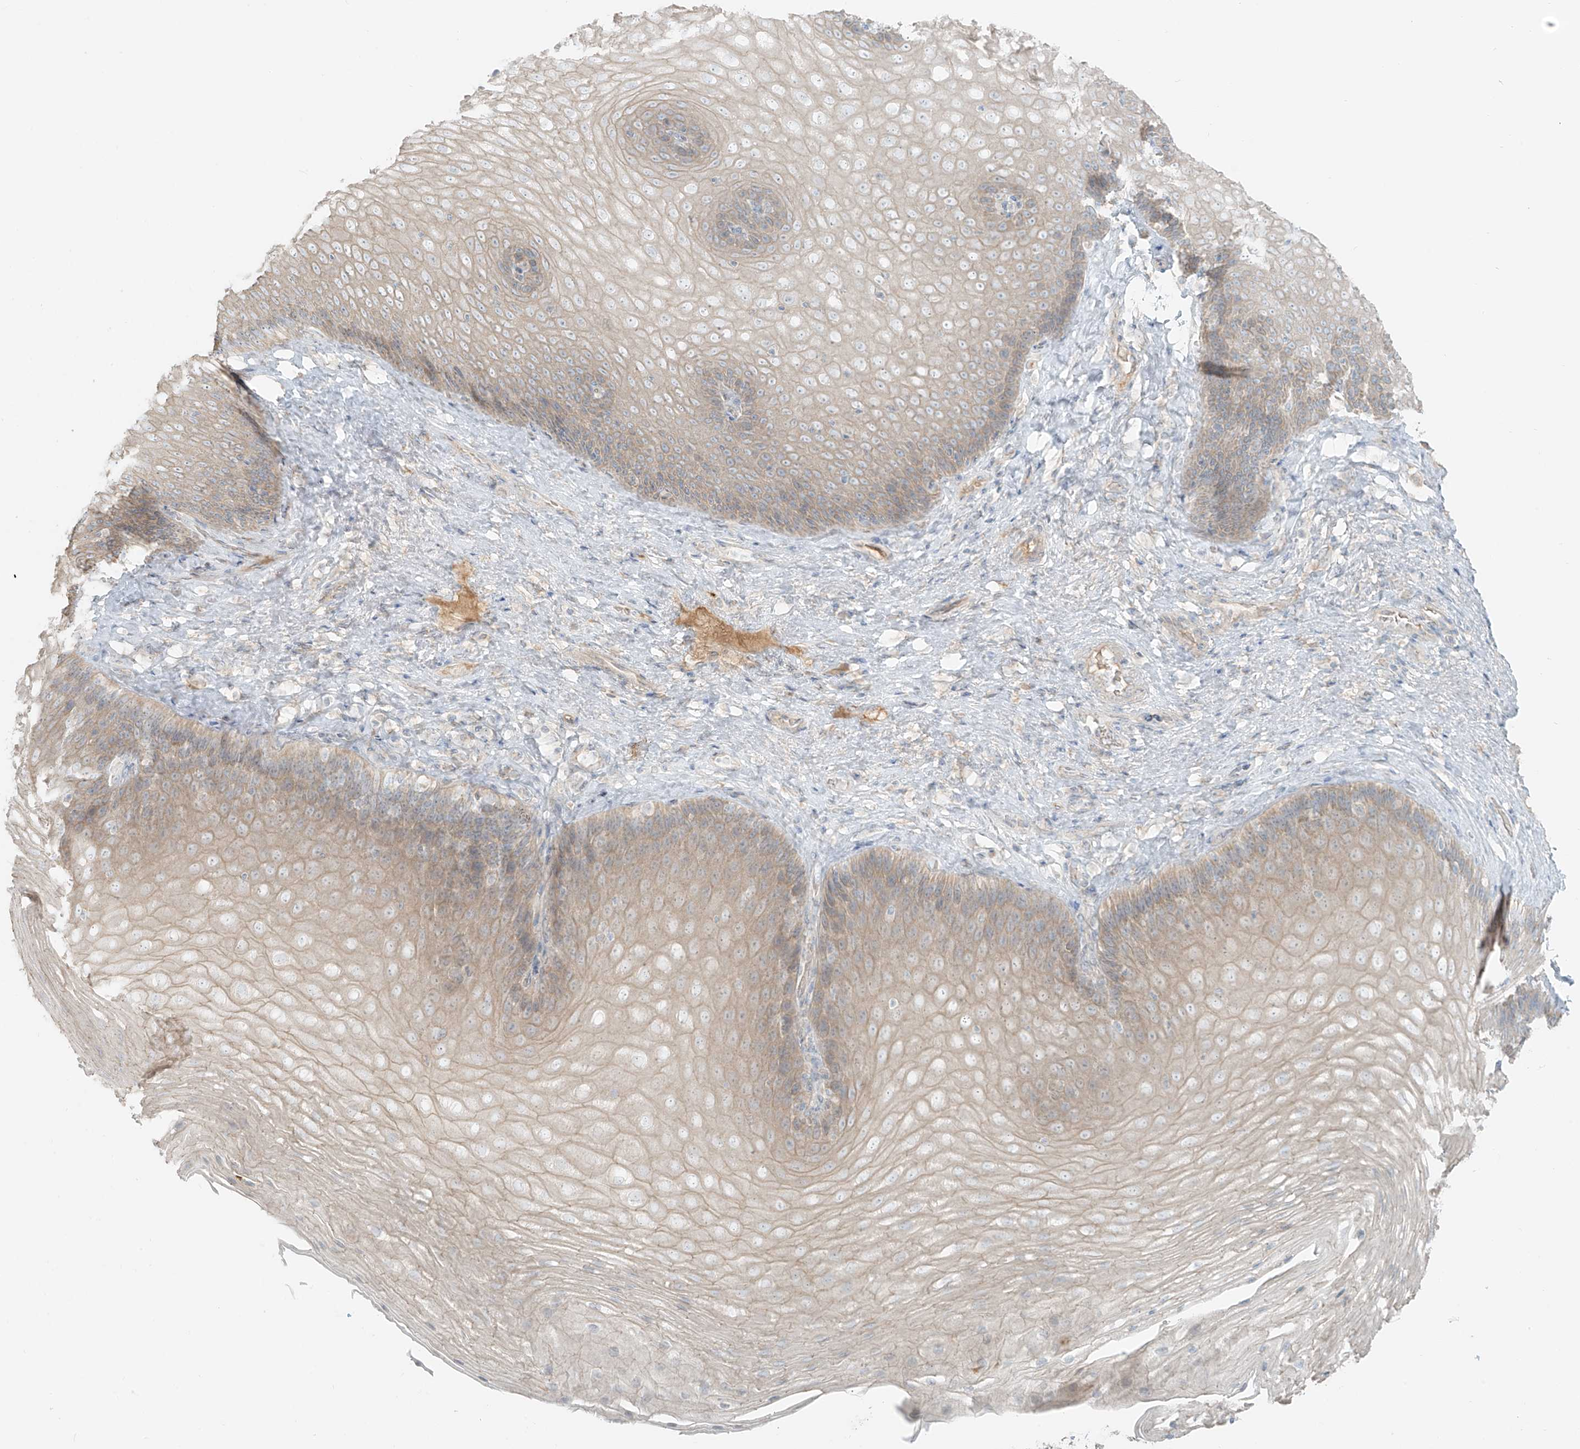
{"staining": {"intensity": "weak", "quantity": "<25%", "location": "cytoplasmic/membranous"}, "tissue": "esophagus", "cell_type": "Squamous epithelial cells", "image_type": "normal", "snomed": [{"axis": "morphology", "description": "Normal tissue, NOS"}, {"axis": "topography", "description": "Esophagus"}], "caption": "This micrograph is of benign esophagus stained with IHC to label a protein in brown with the nuclei are counter-stained blue. There is no expression in squamous epithelial cells. (DAB immunohistochemistry with hematoxylin counter stain).", "gene": "FSTL1", "patient": {"sex": "female", "age": 66}}